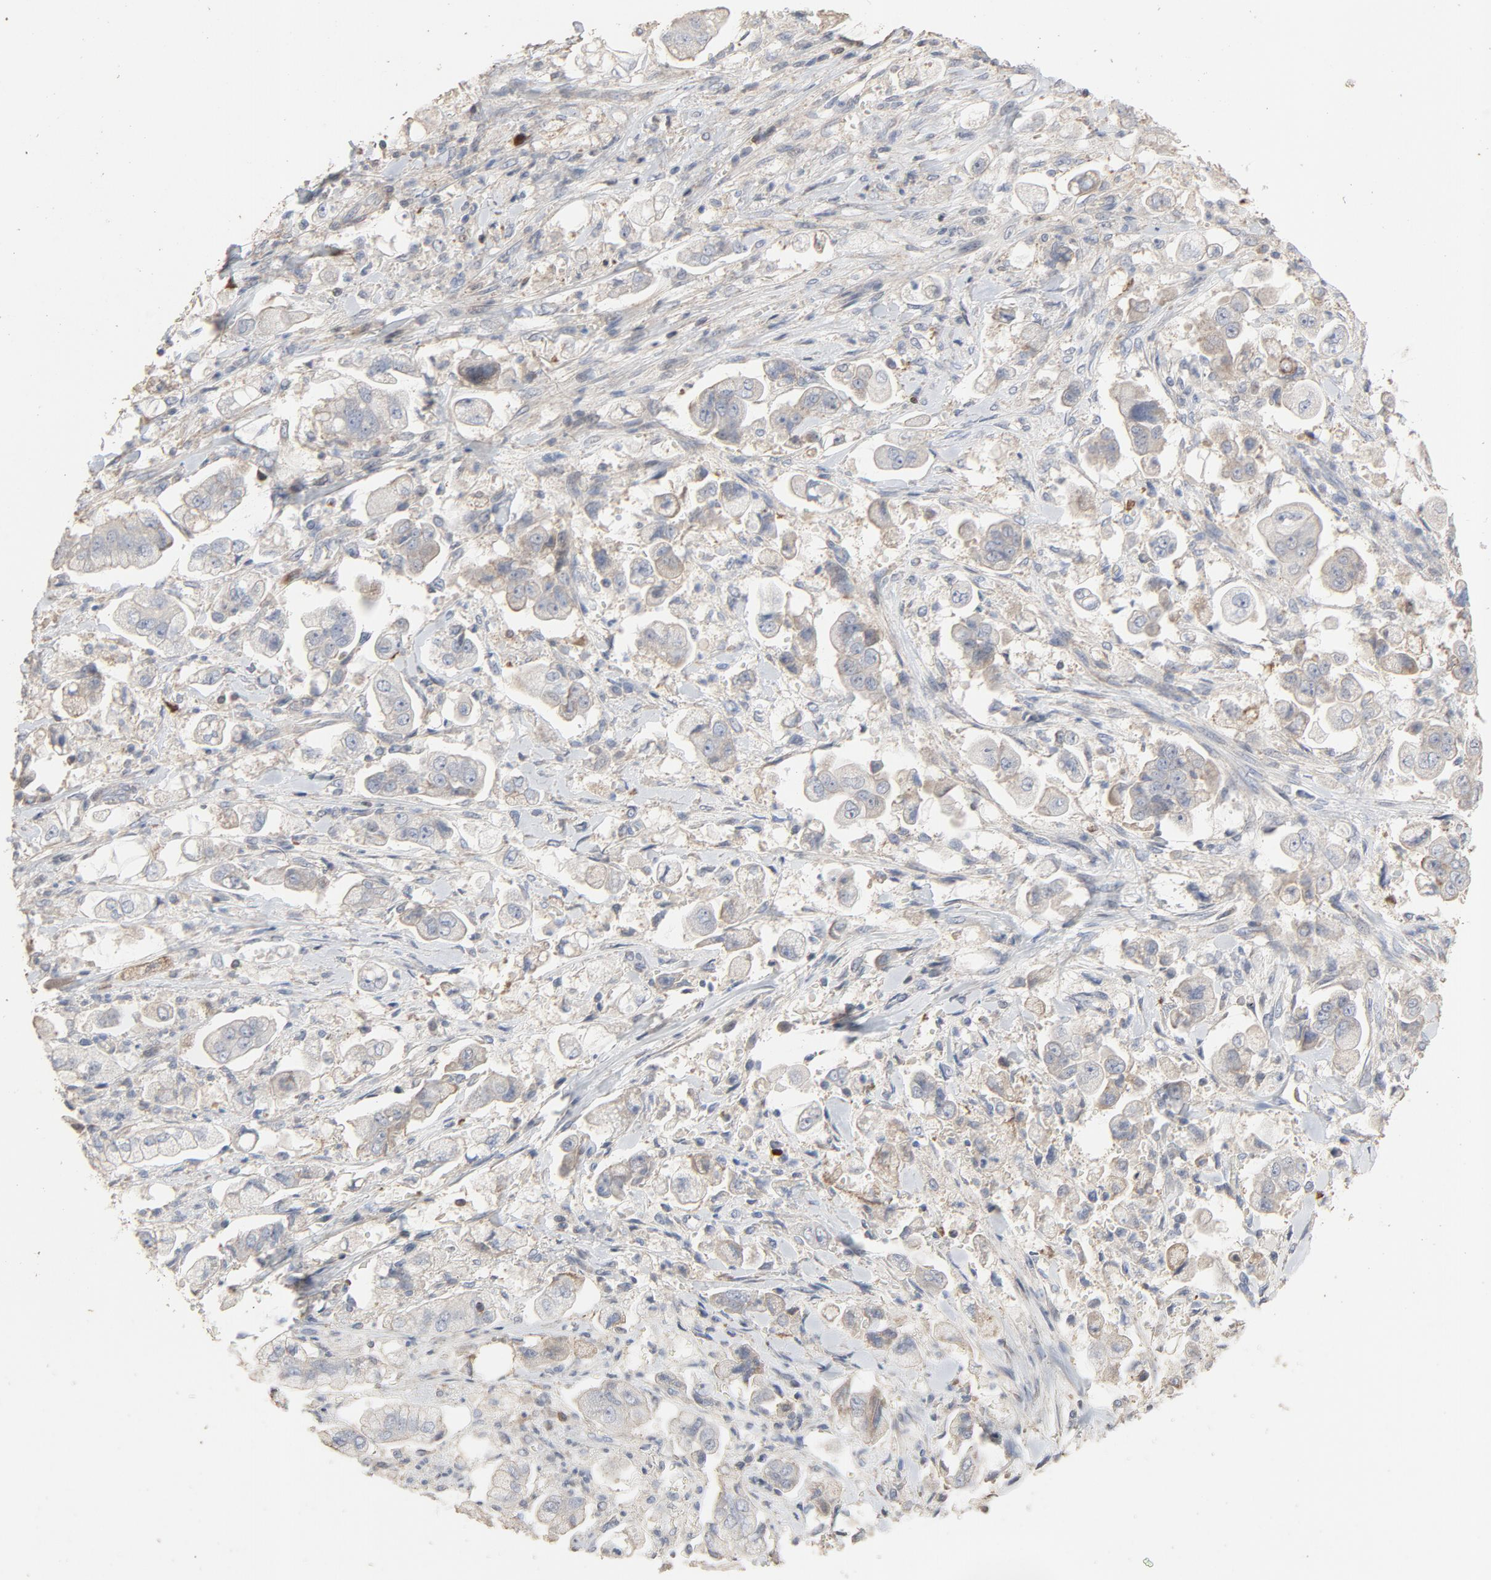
{"staining": {"intensity": "weak", "quantity": "<25%", "location": "cytoplasmic/membranous"}, "tissue": "stomach cancer", "cell_type": "Tumor cells", "image_type": "cancer", "snomed": [{"axis": "morphology", "description": "Adenocarcinoma, NOS"}, {"axis": "topography", "description": "Stomach"}], "caption": "Immunohistochemistry of human stomach cancer (adenocarcinoma) reveals no positivity in tumor cells.", "gene": "CDK6", "patient": {"sex": "male", "age": 62}}